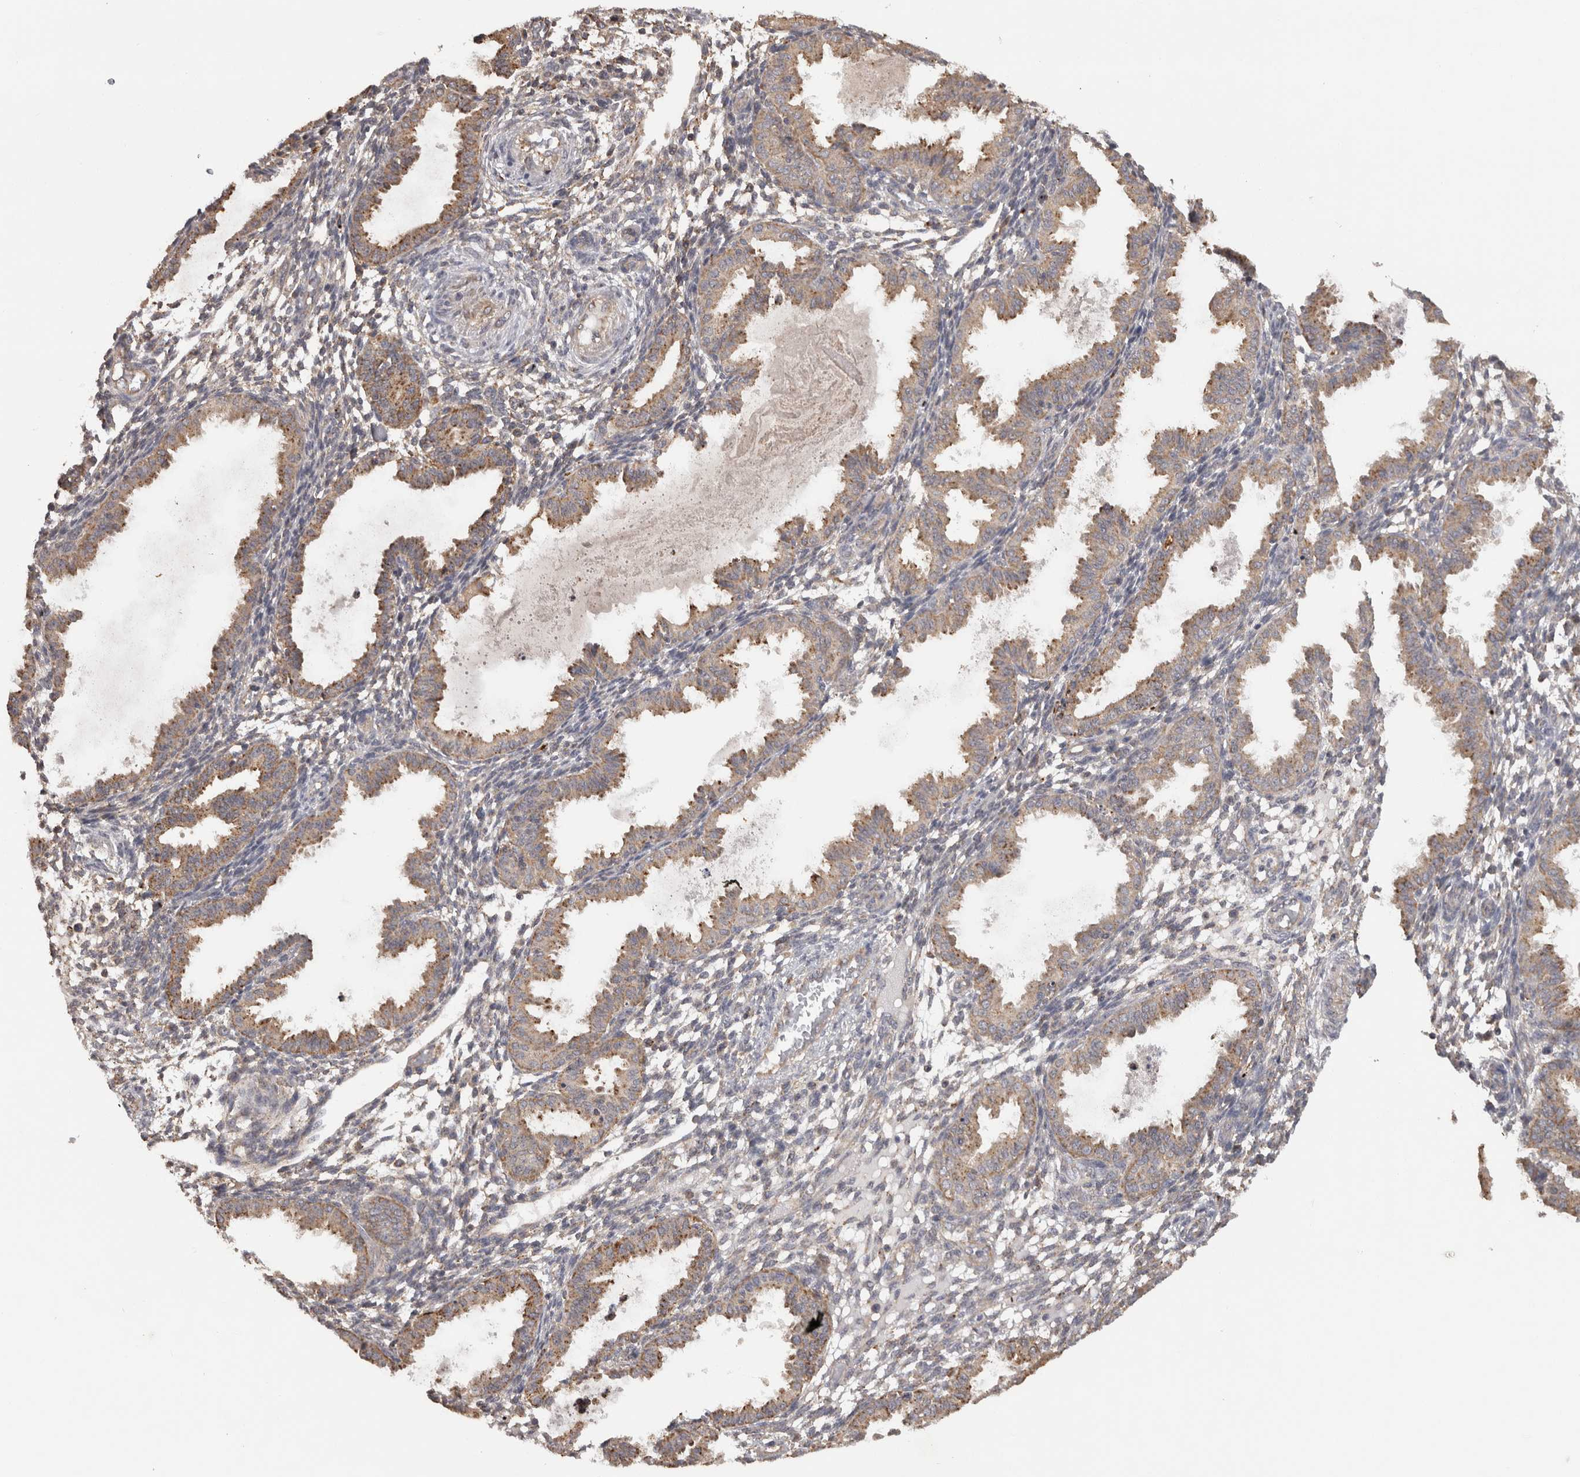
{"staining": {"intensity": "weak", "quantity": "25%-75%", "location": "cytoplasmic/membranous"}, "tissue": "endometrium", "cell_type": "Cells in endometrial stroma", "image_type": "normal", "snomed": [{"axis": "morphology", "description": "Normal tissue, NOS"}, {"axis": "topography", "description": "Endometrium"}], "caption": "A low amount of weak cytoplasmic/membranous positivity is seen in about 25%-75% of cells in endometrial stroma in benign endometrium.", "gene": "ACAT2", "patient": {"sex": "female", "age": 33}}